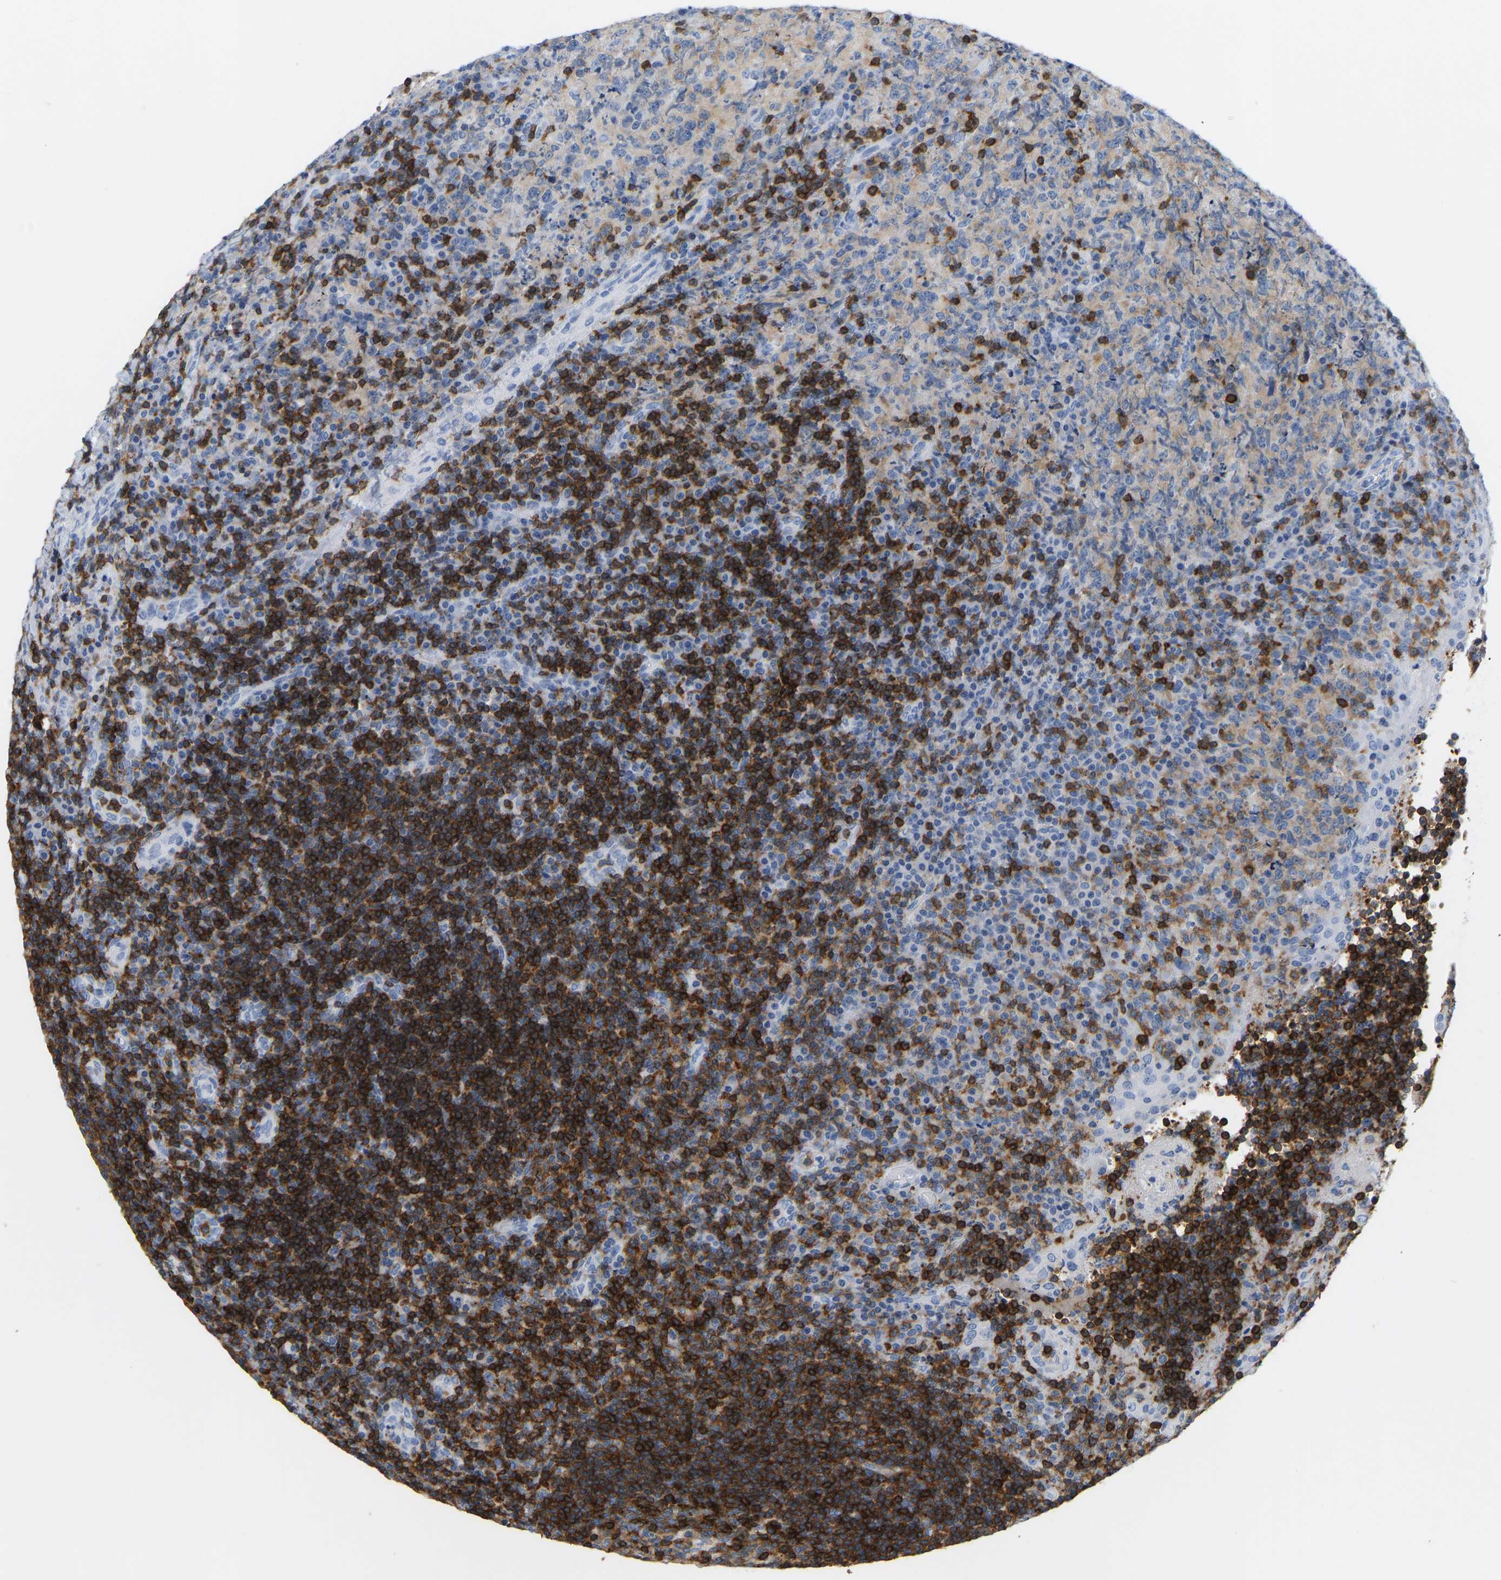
{"staining": {"intensity": "weak", "quantity": "25%-75%", "location": "cytoplasmic/membranous"}, "tissue": "lymphoma", "cell_type": "Tumor cells", "image_type": "cancer", "snomed": [{"axis": "morphology", "description": "Malignant lymphoma, non-Hodgkin's type, High grade"}, {"axis": "topography", "description": "Tonsil"}], "caption": "Tumor cells exhibit low levels of weak cytoplasmic/membranous staining in approximately 25%-75% of cells in human malignant lymphoma, non-Hodgkin's type (high-grade). (Stains: DAB (3,3'-diaminobenzidine) in brown, nuclei in blue, Microscopy: brightfield microscopy at high magnification).", "gene": "EVL", "patient": {"sex": "female", "age": 36}}